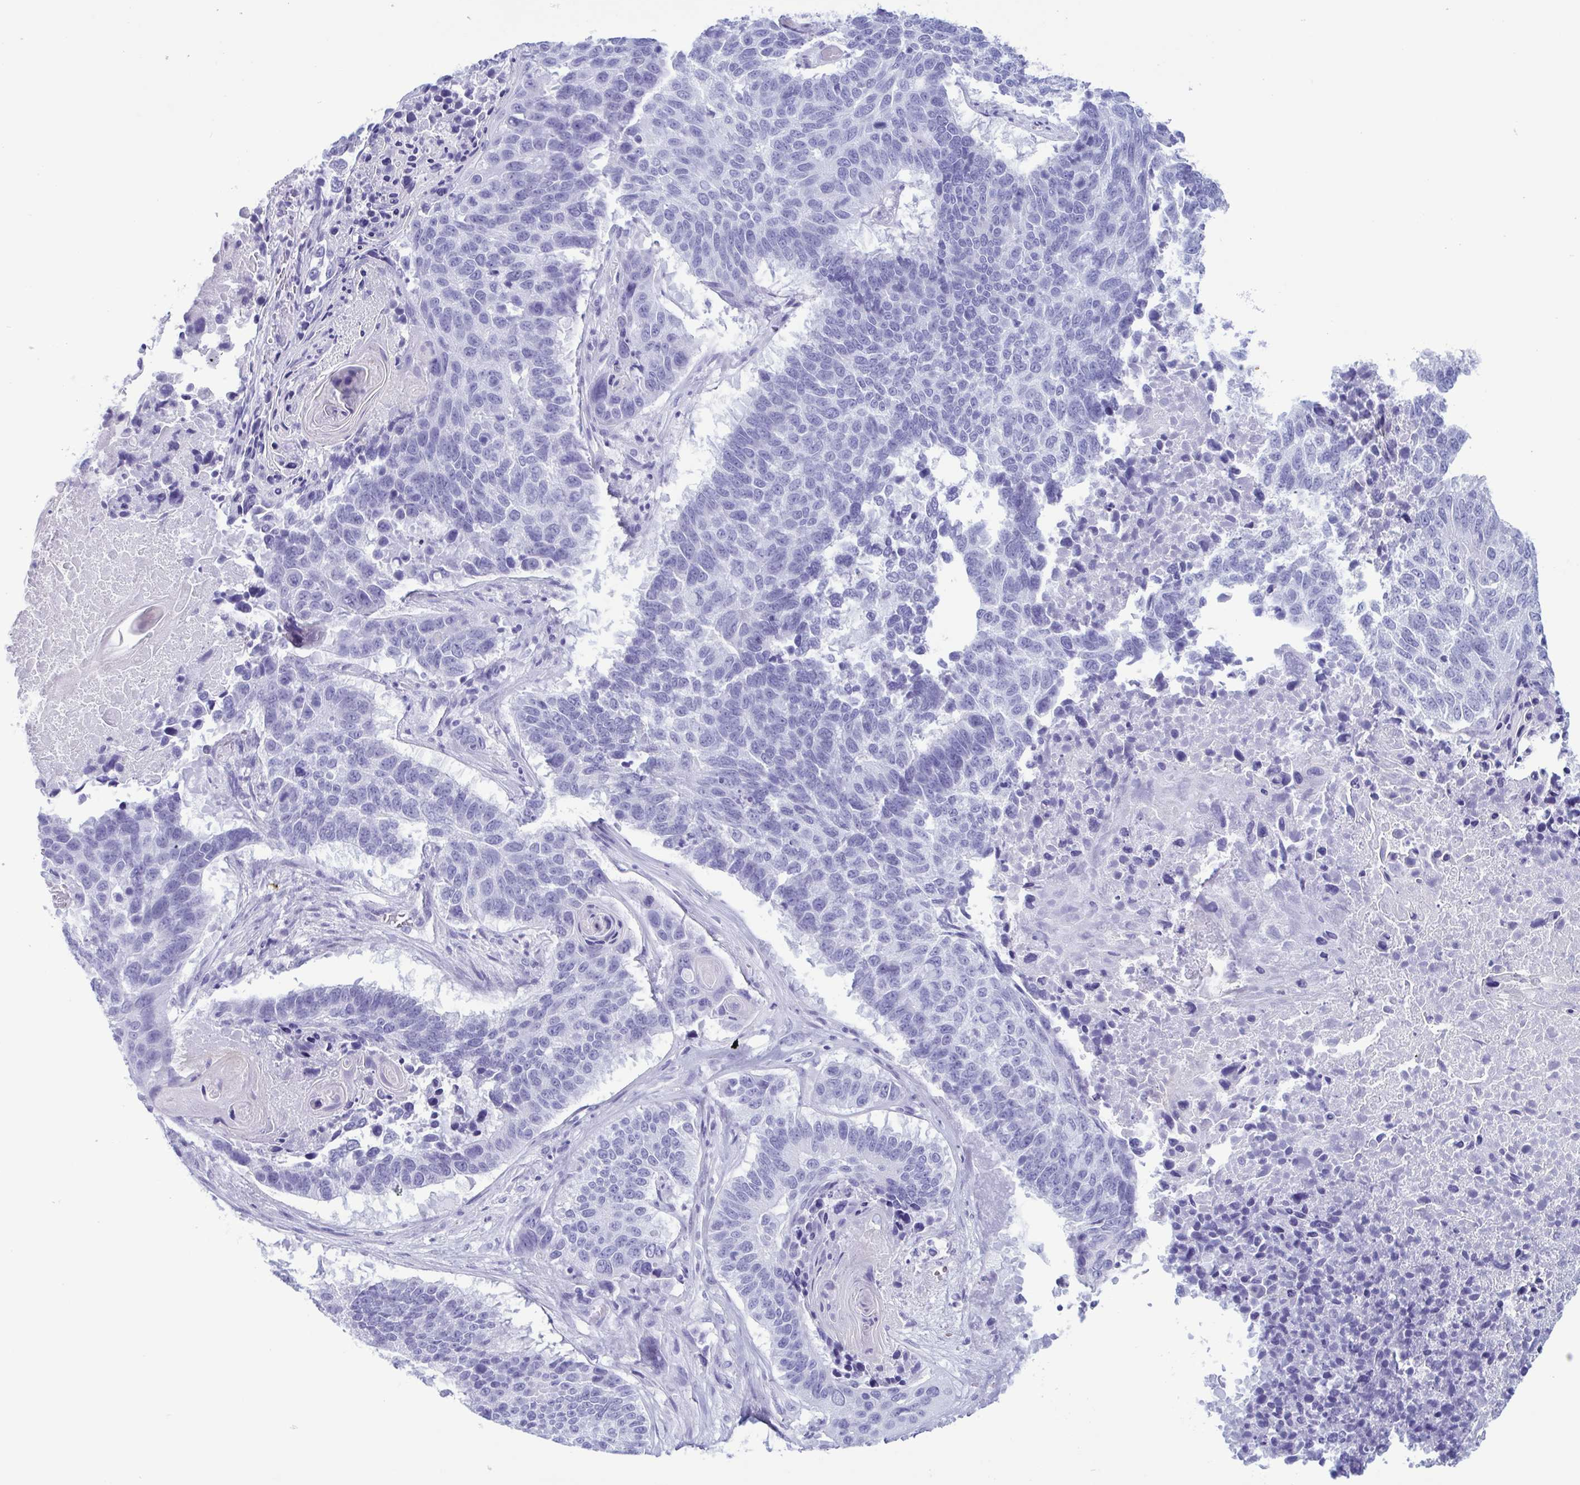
{"staining": {"intensity": "negative", "quantity": "none", "location": "none"}, "tissue": "lung cancer", "cell_type": "Tumor cells", "image_type": "cancer", "snomed": [{"axis": "morphology", "description": "Squamous cell carcinoma, NOS"}, {"axis": "topography", "description": "Lung"}], "caption": "Tumor cells show no significant protein staining in squamous cell carcinoma (lung). (Immunohistochemistry, brightfield microscopy, high magnification).", "gene": "LTF", "patient": {"sex": "male", "age": 73}}